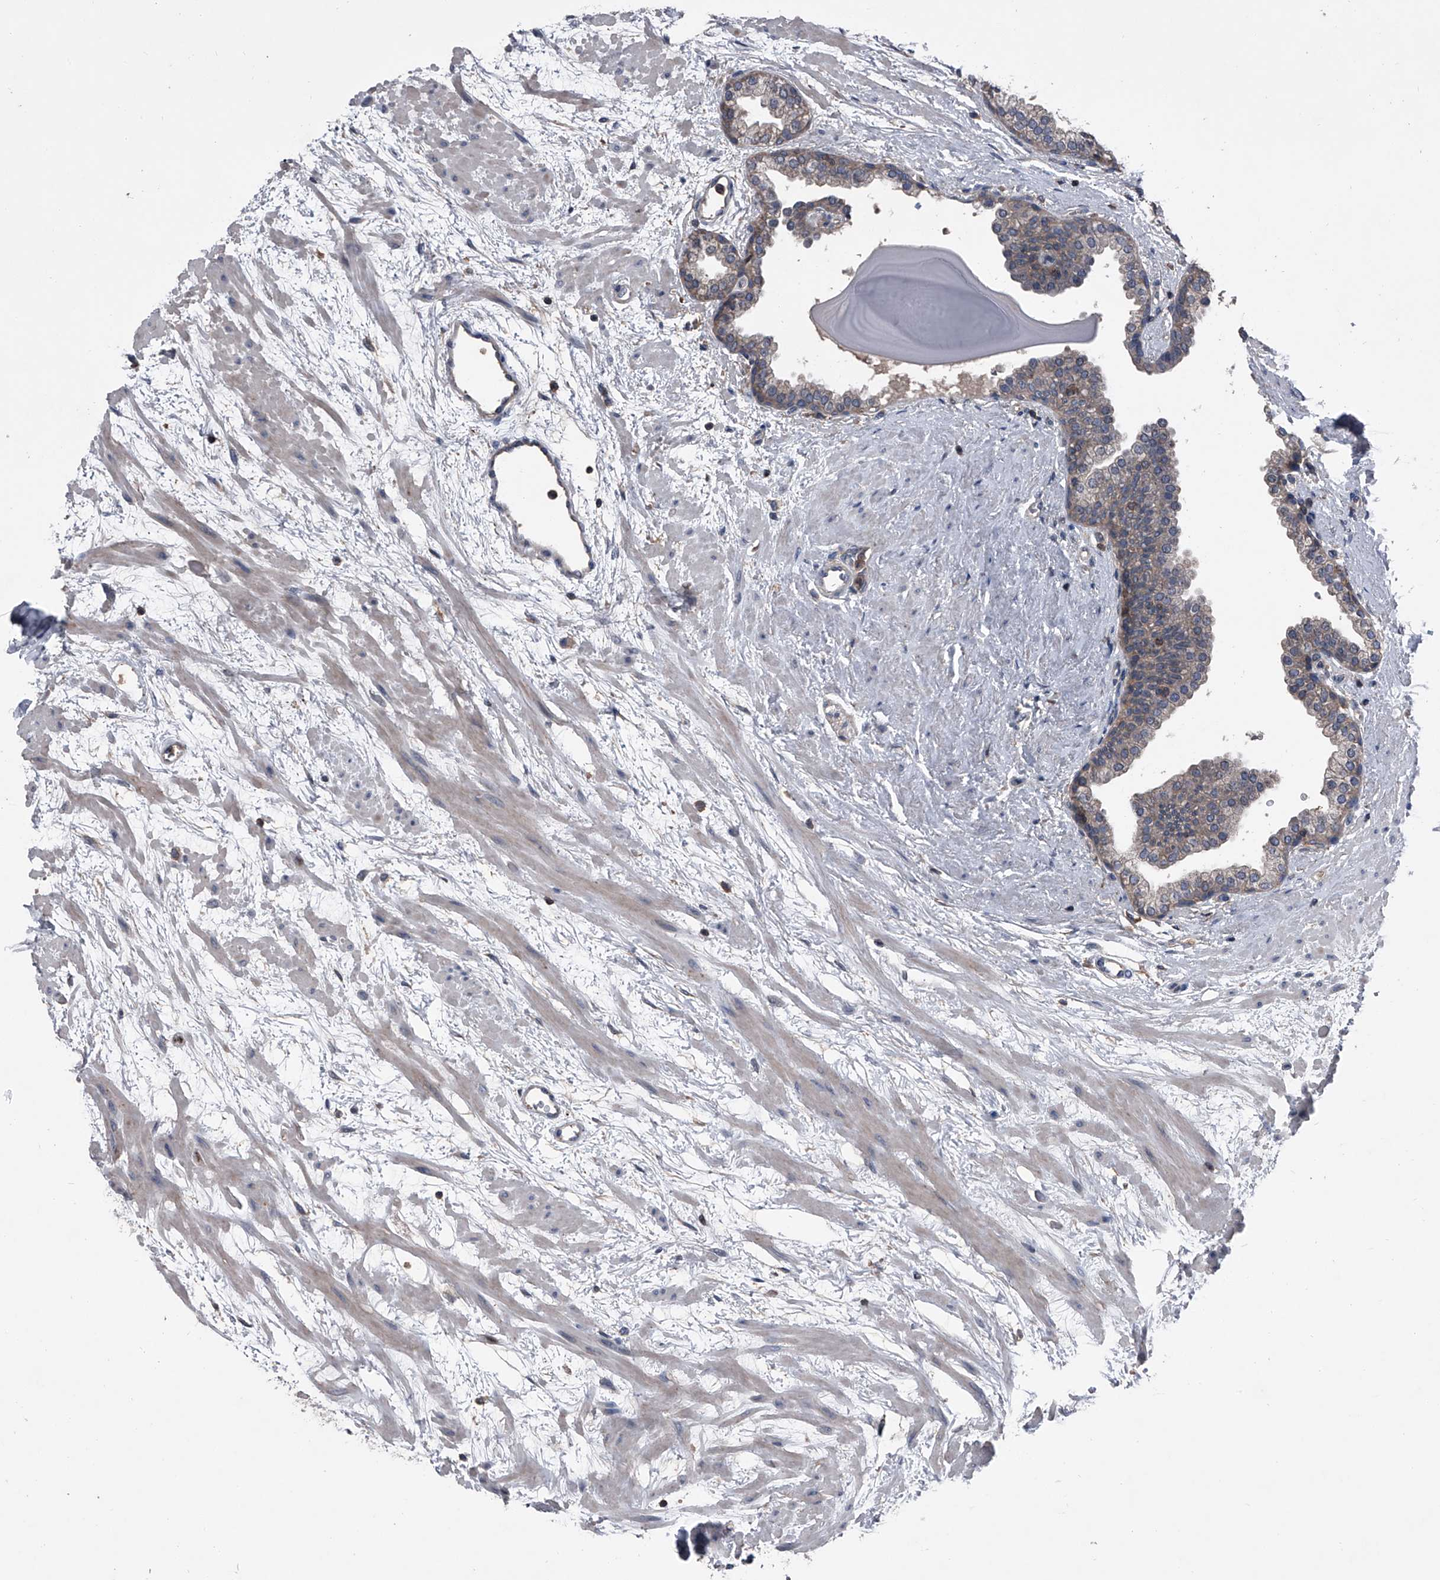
{"staining": {"intensity": "weak", "quantity": "25%-75%", "location": "cytoplasmic/membranous"}, "tissue": "prostate", "cell_type": "Glandular cells", "image_type": "normal", "snomed": [{"axis": "morphology", "description": "Normal tissue, NOS"}, {"axis": "topography", "description": "Prostate"}], "caption": "Protein staining exhibits weak cytoplasmic/membranous staining in about 25%-75% of glandular cells in benign prostate.", "gene": "PIP5K1A", "patient": {"sex": "male", "age": 48}}